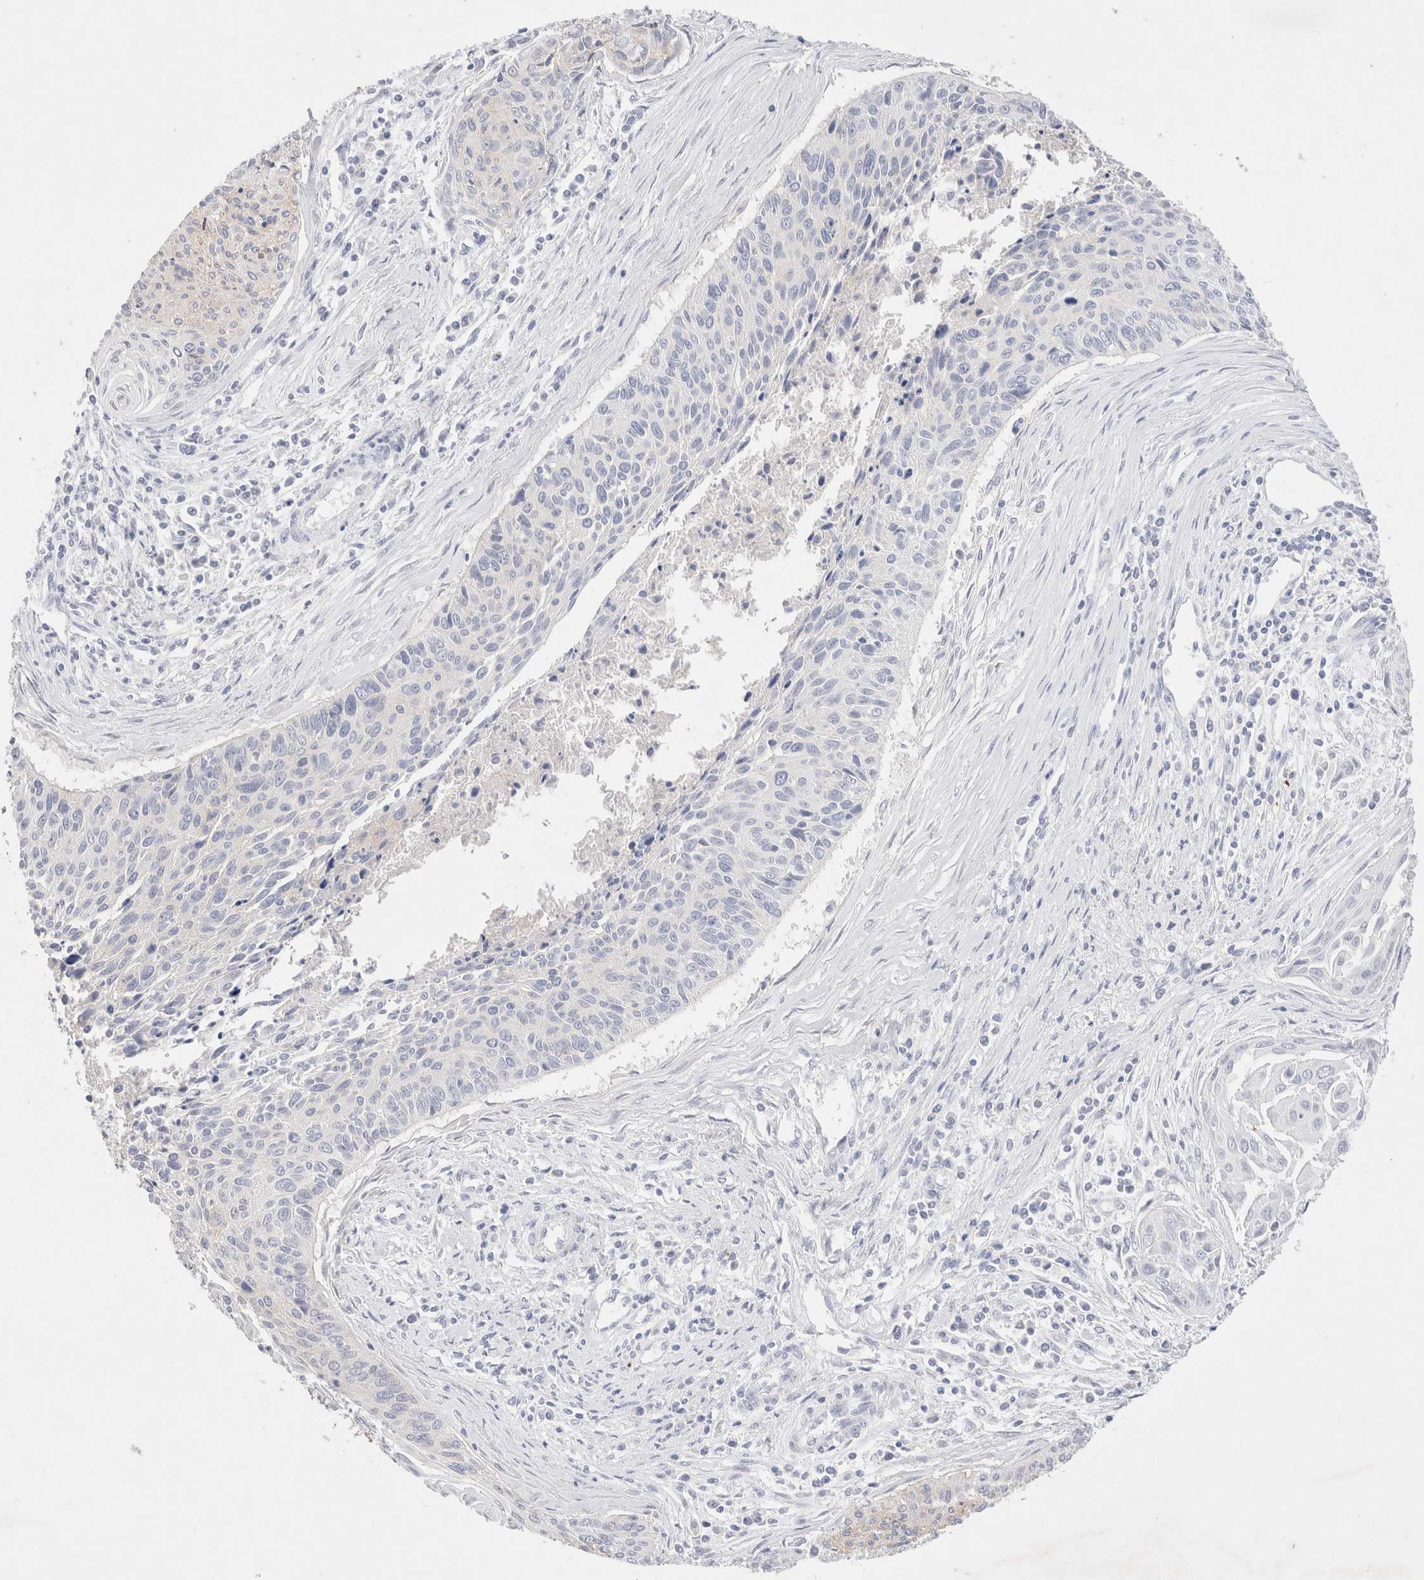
{"staining": {"intensity": "negative", "quantity": "none", "location": "none"}, "tissue": "cervical cancer", "cell_type": "Tumor cells", "image_type": "cancer", "snomed": [{"axis": "morphology", "description": "Squamous cell carcinoma, NOS"}, {"axis": "topography", "description": "Cervix"}], "caption": "This is an IHC photomicrograph of human cervical cancer. There is no expression in tumor cells.", "gene": "EPCAM", "patient": {"sex": "female", "age": 55}}